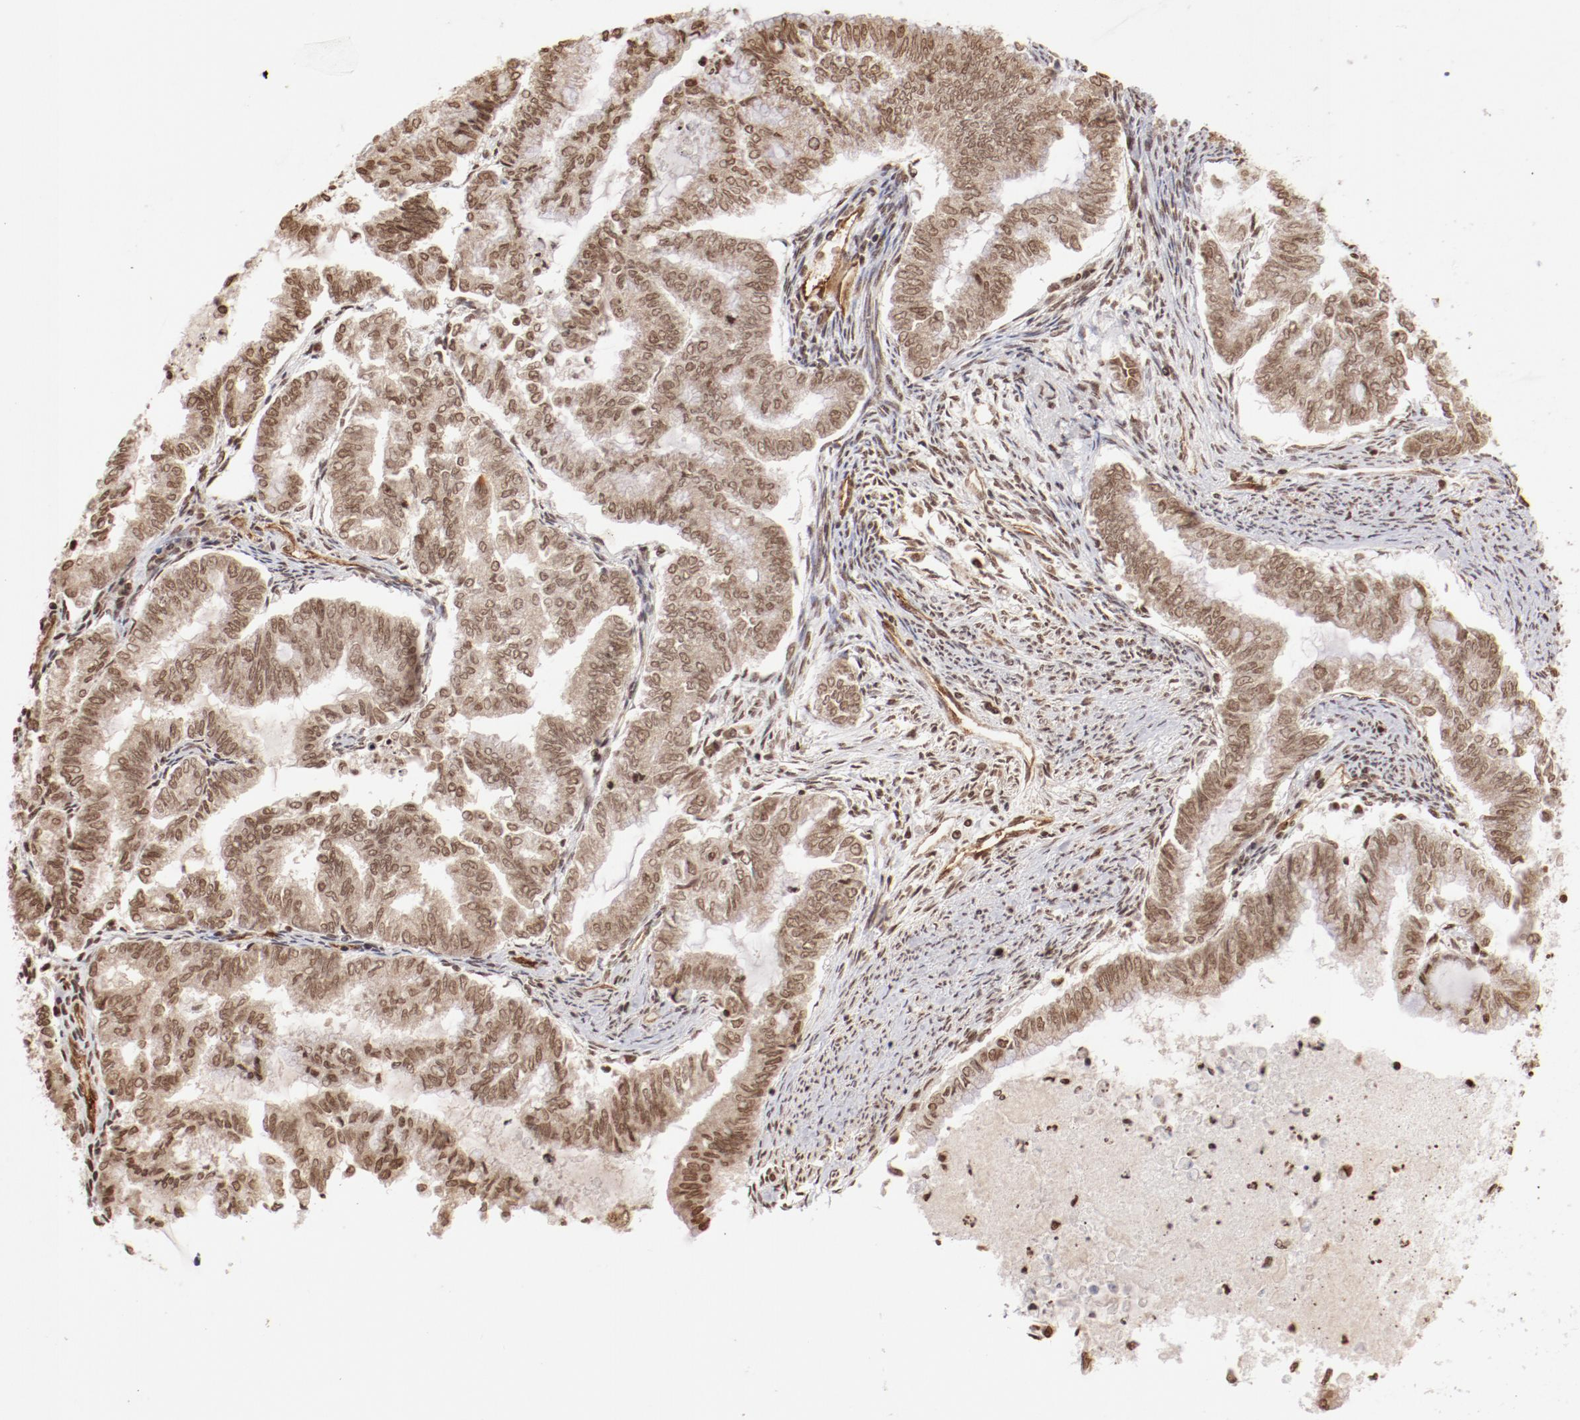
{"staining": {"intensity": "moderate", "quantity": ">75%", "location": "nuclear"}, "tissue": "endometrial cancer", "cell_type": "Tumor cells", "image_type": "cancer", "snomed": [{"axis": "morphology", "description": "Adenocarcinoma, NOS"}, {"axis": "topography", "description": "Endometrium"}], "caption": "Immunohistochemistry (DAB (3,3'-diaminobenzidine)) staining of adenocarcinoma (endometrial) exhibits moderate nuclear protein staining in approximately >75% of tumor cells.", "gene": "ABL2", "patient": {"sex": "female", "age": 79}}